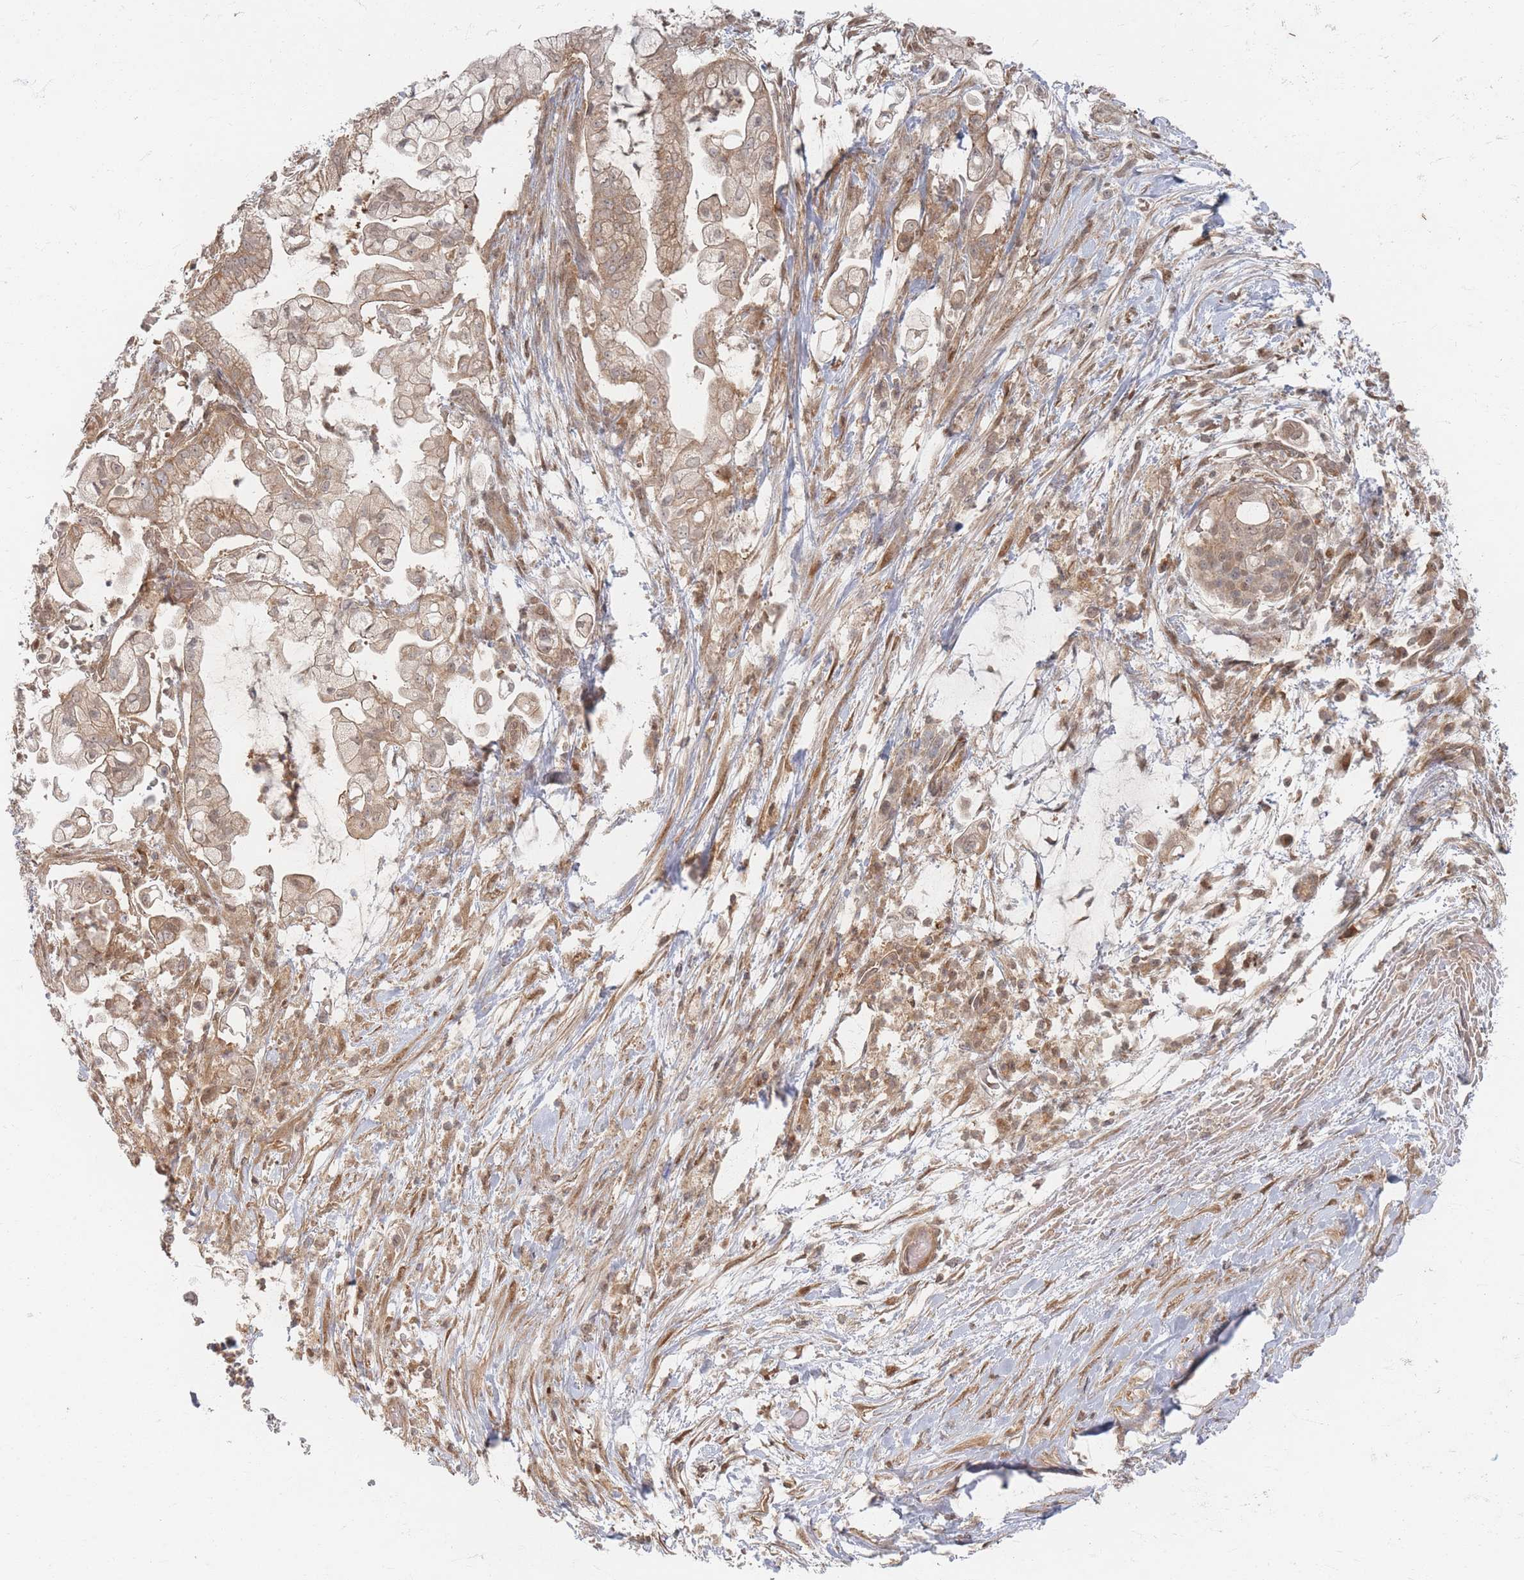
{"staining": {"intensity": "weak", "quantity": ">75%", "location": "cytoplasmic/membranous"}, "tissue": "pancreatic cancer", "cell_type": "Tumor cells", "image_type": "cancer", "snomed": [{"axis": "morphology", "description": "Adenocarcinoma, NOS"}, {"axis": "topography", "description": "Pancreas"}], "caption": "Brown immunohistochemical staining in human pancreatic cancer (adenocarcinoma) exhibits weak cytoplasmic/membranous positivity in about >75% of tumor cells. The protein of interest is shown in brown color, while the nuclei are stained blue.", "gene": "PSMD9", "patient": {"sex": "female", "age": 69}}